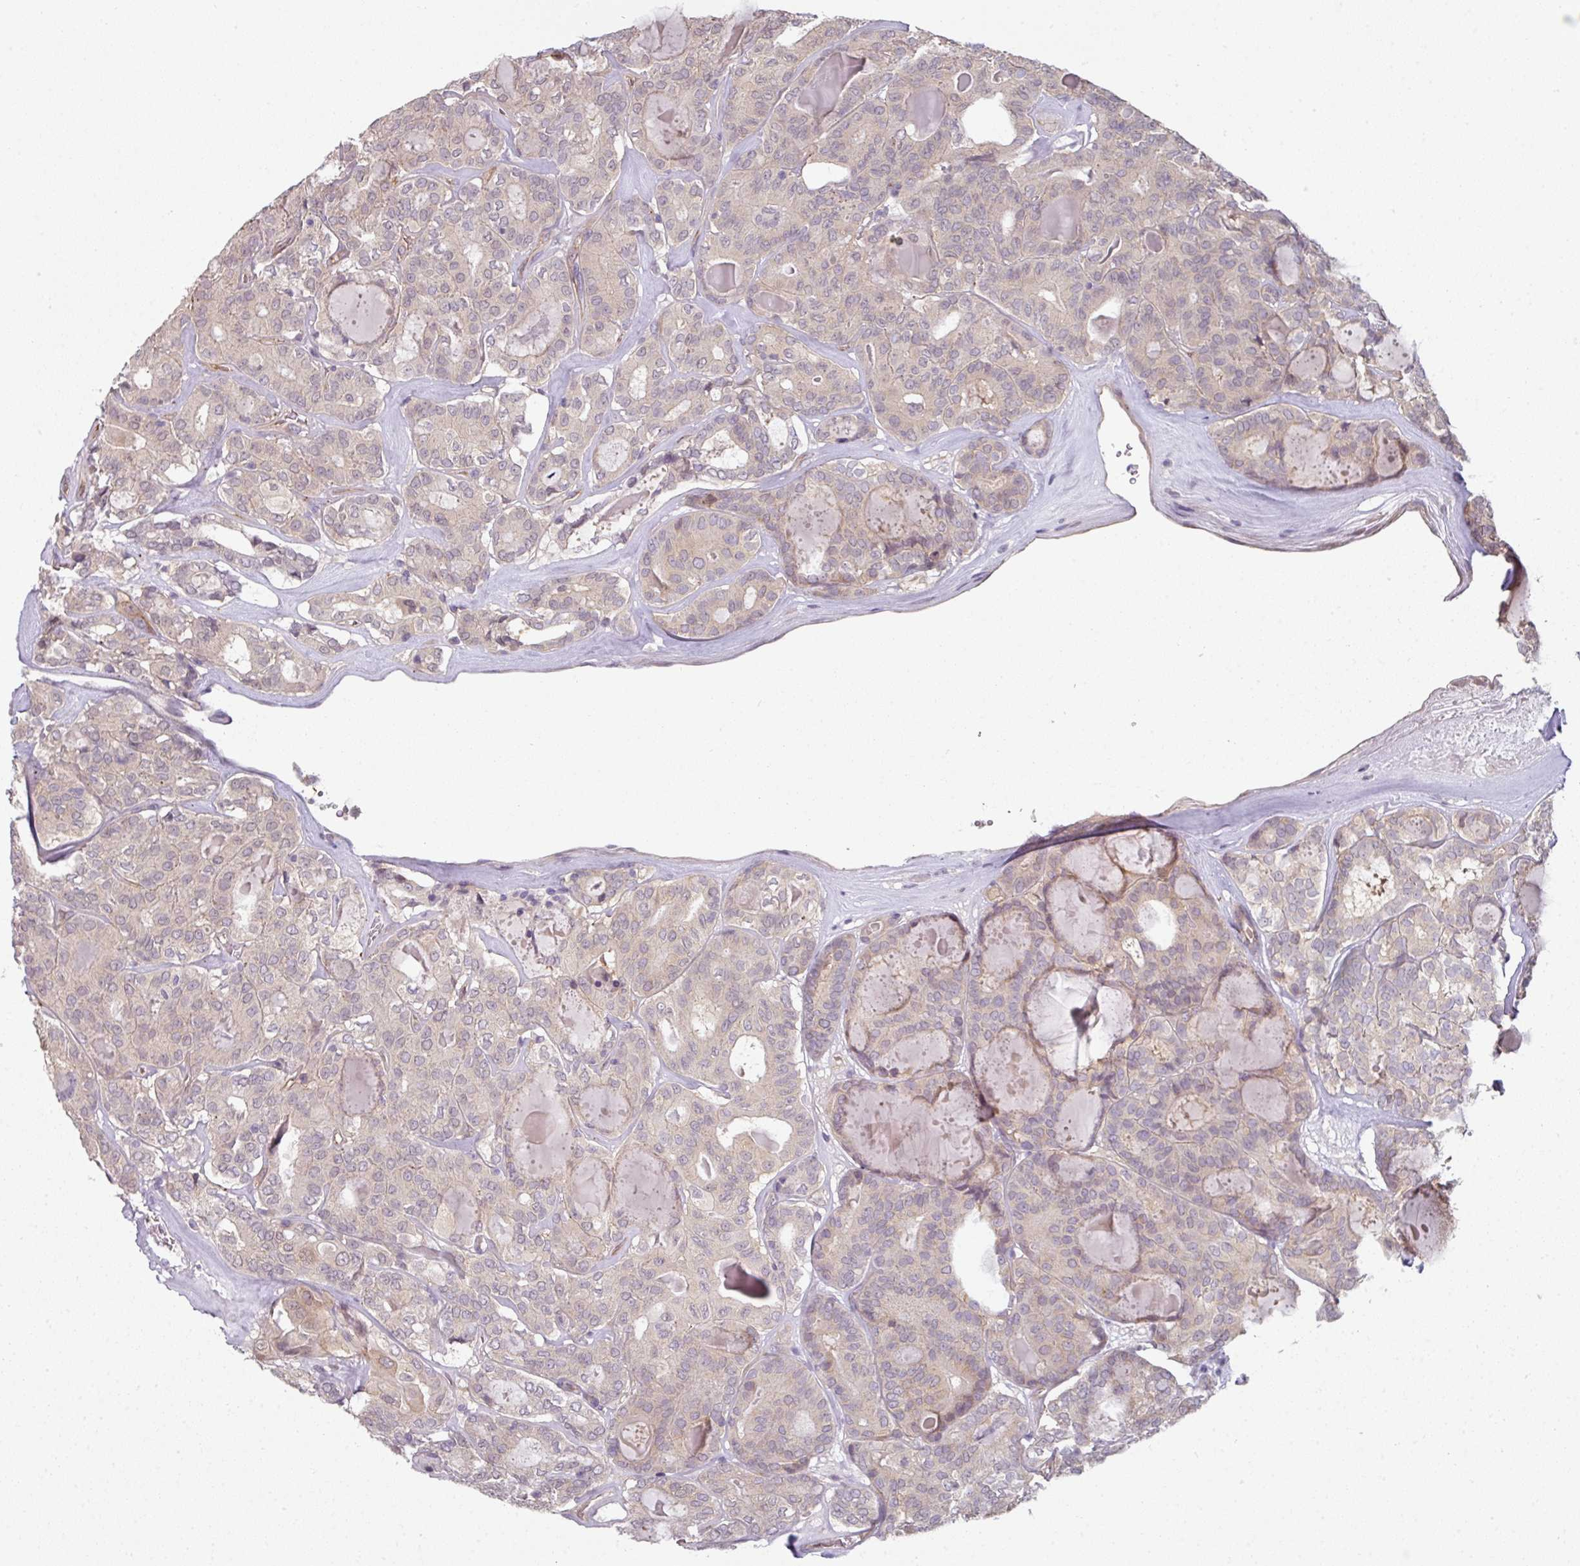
{"staining": {"intensity": "negative", "quantity": "none", "location": "none"}, "tissue": "thyroid cancer", "cell_type": "Tumor cells", "image_type": "cancer", "snomed": [{"axis": "morphology", "description": "Papillary adenocarcinoma, NOS"}, {"axis": "topography", "description": "Thyroid gland"}], "caption": "There is no significant positivity in tumor cells of thyroid papillary adenocarcinoma.", "gene": "C19orf33", "patient": {"sex": "female", "age": 72}}